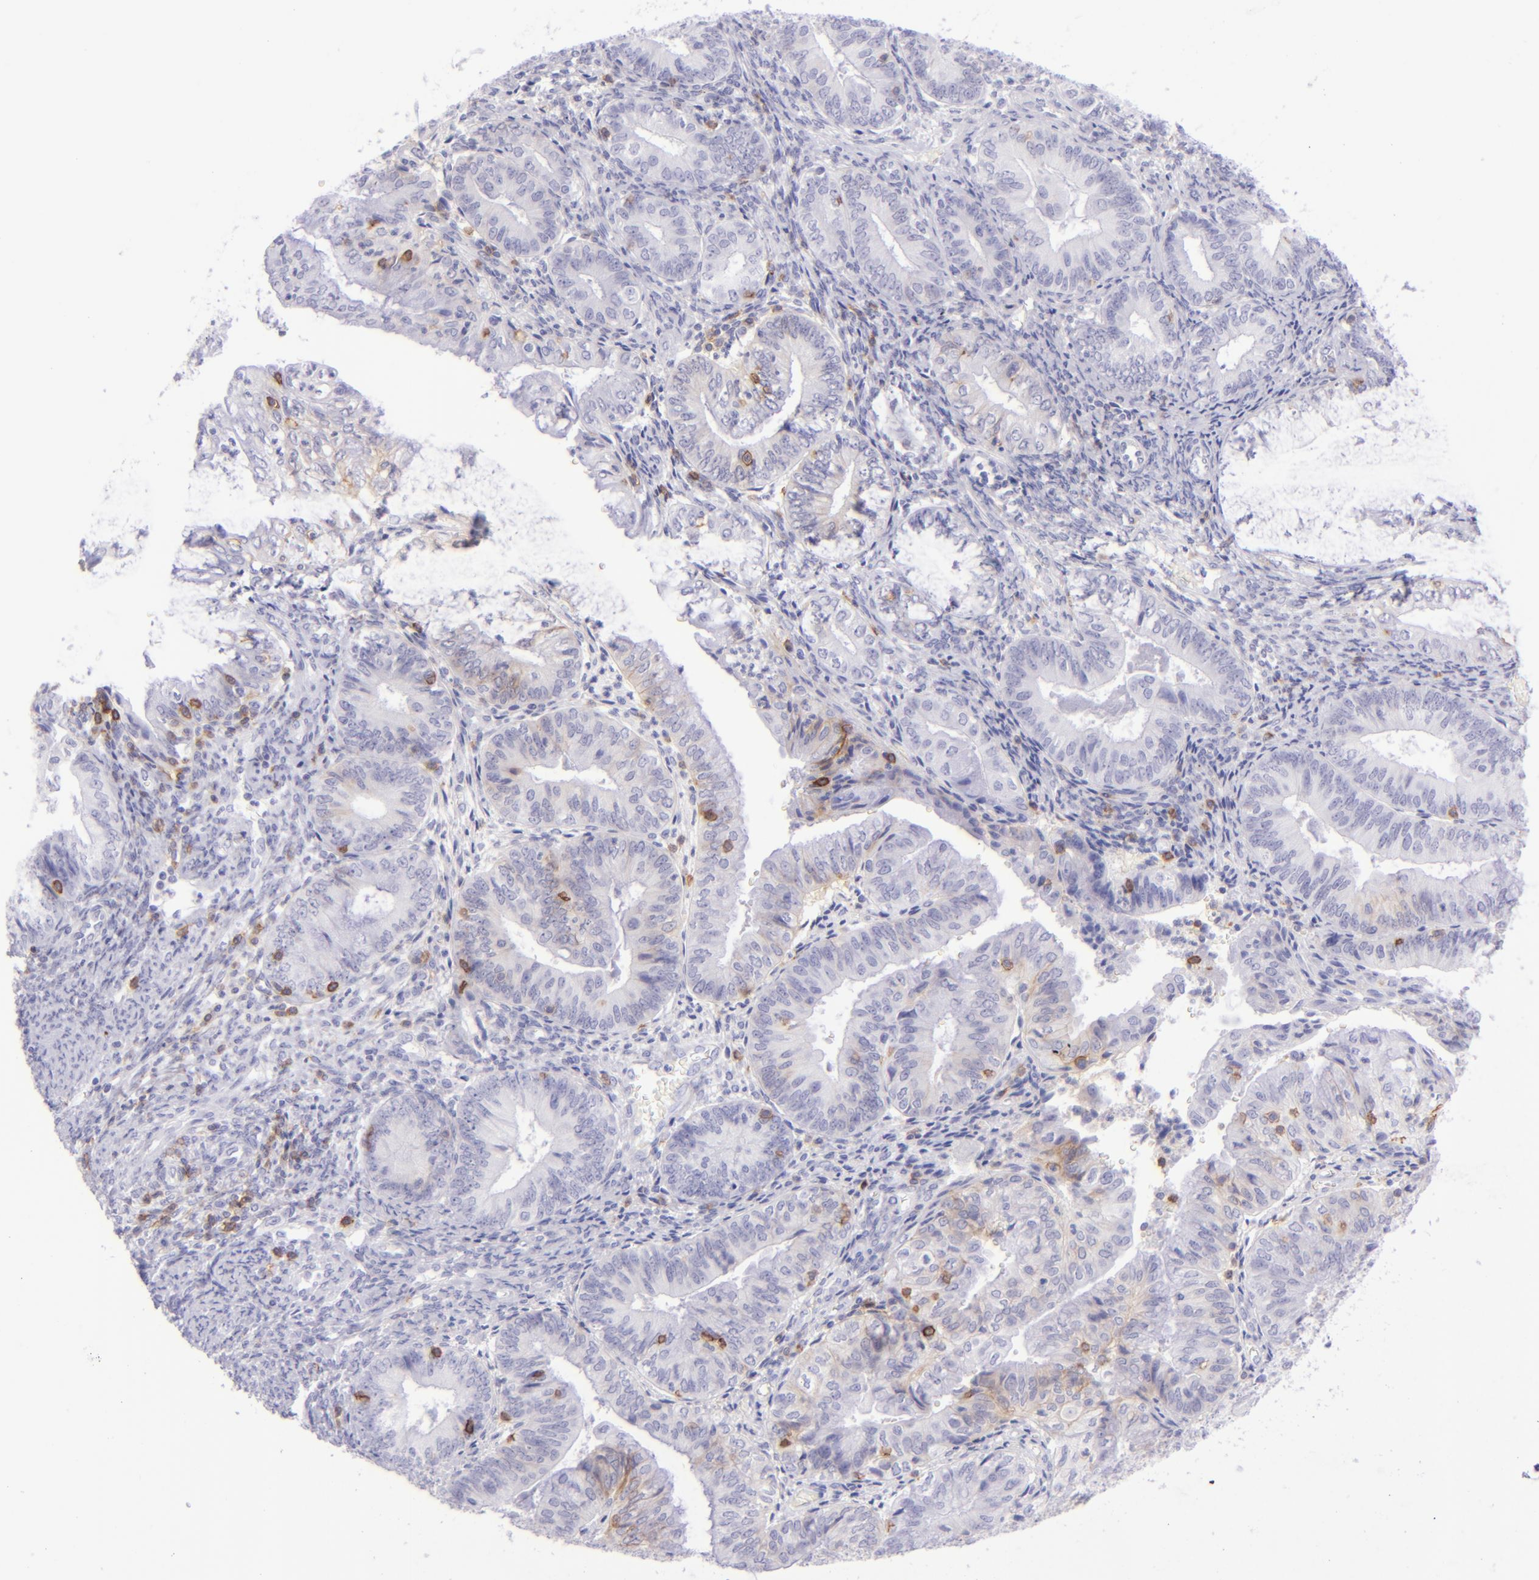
{"staining": {"intensity": "negative", "quantity": "none", "location": "none"}, "tissue": "endometrial cancer", "cell_type": "Tumor cells", "image_type": "cancer", "snomed": [{"axis": "morphology", "description": "Adenocarcinoma, NOS"}, {"axis": "topography", "description": "Endometrium"}], "caption": "There is no significant expression in tumor cells of endometrial adenocarcinoma.", "gene": "CD69", "patient": {"sex": "female", "age": 55}}